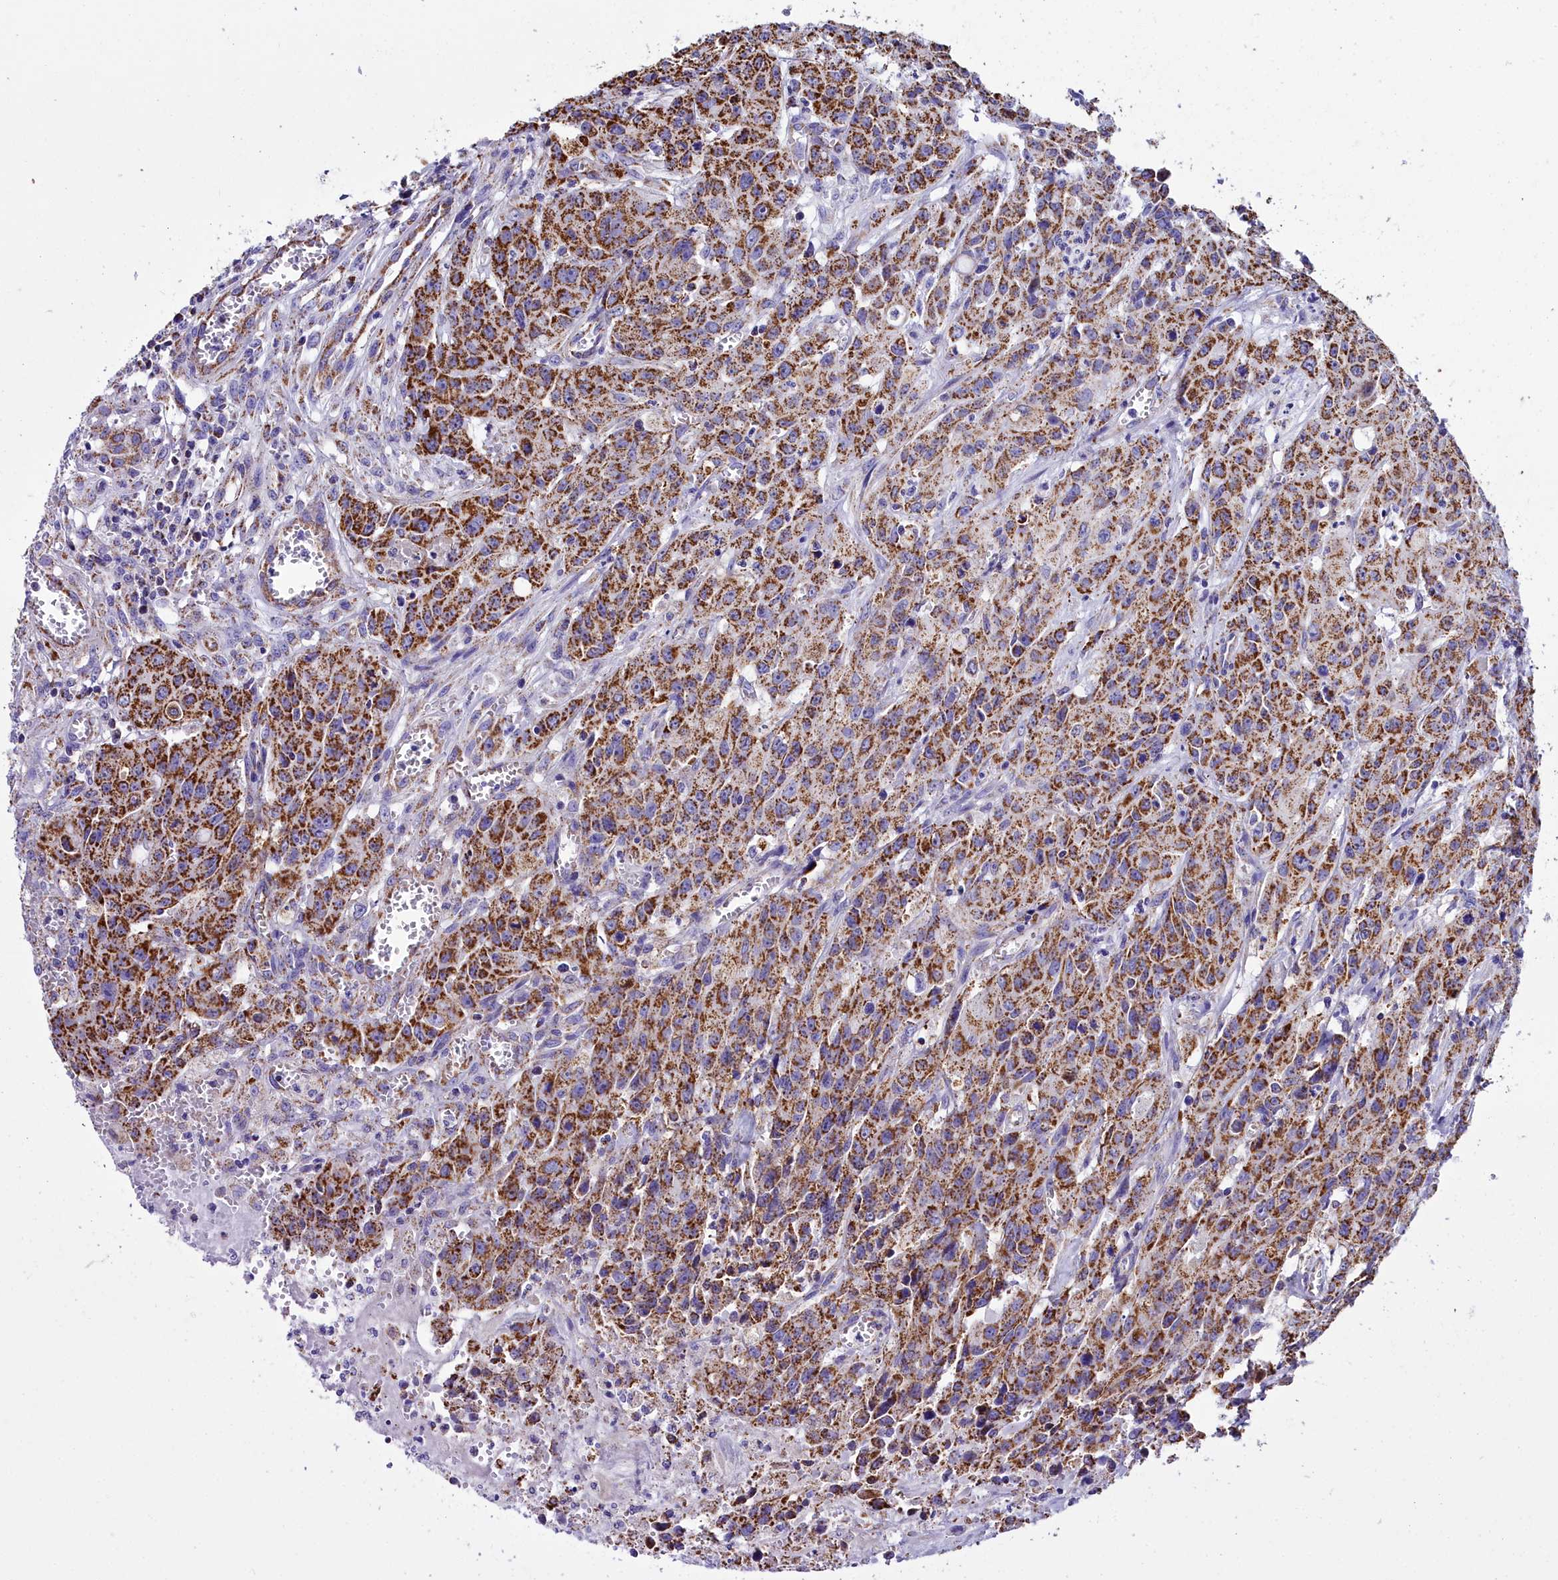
{"staining": {"intensity": "strong", "quantity": ">75%", "location": "cytoplasmic/membranous"}, "tissue": "colorectal cancer", "cell_type": "Tumor cells", "image_type": "cancer", "snomed": [{"axis": "morphology", "description": "Adenocarcinoma, NOS"}, {"axis": "topography", "description": "Colon"}], "caption": "Immunohistochemistry (IHC) histopathology image of human colorectal adenocarcinoma stained for a protein (brown), which shows high levels of strong cytoplasmic/membranous expression in approximately >75% of tumor cells.", "gene": "WDFY3", "patient": {"sex": "male", "age": 62}}